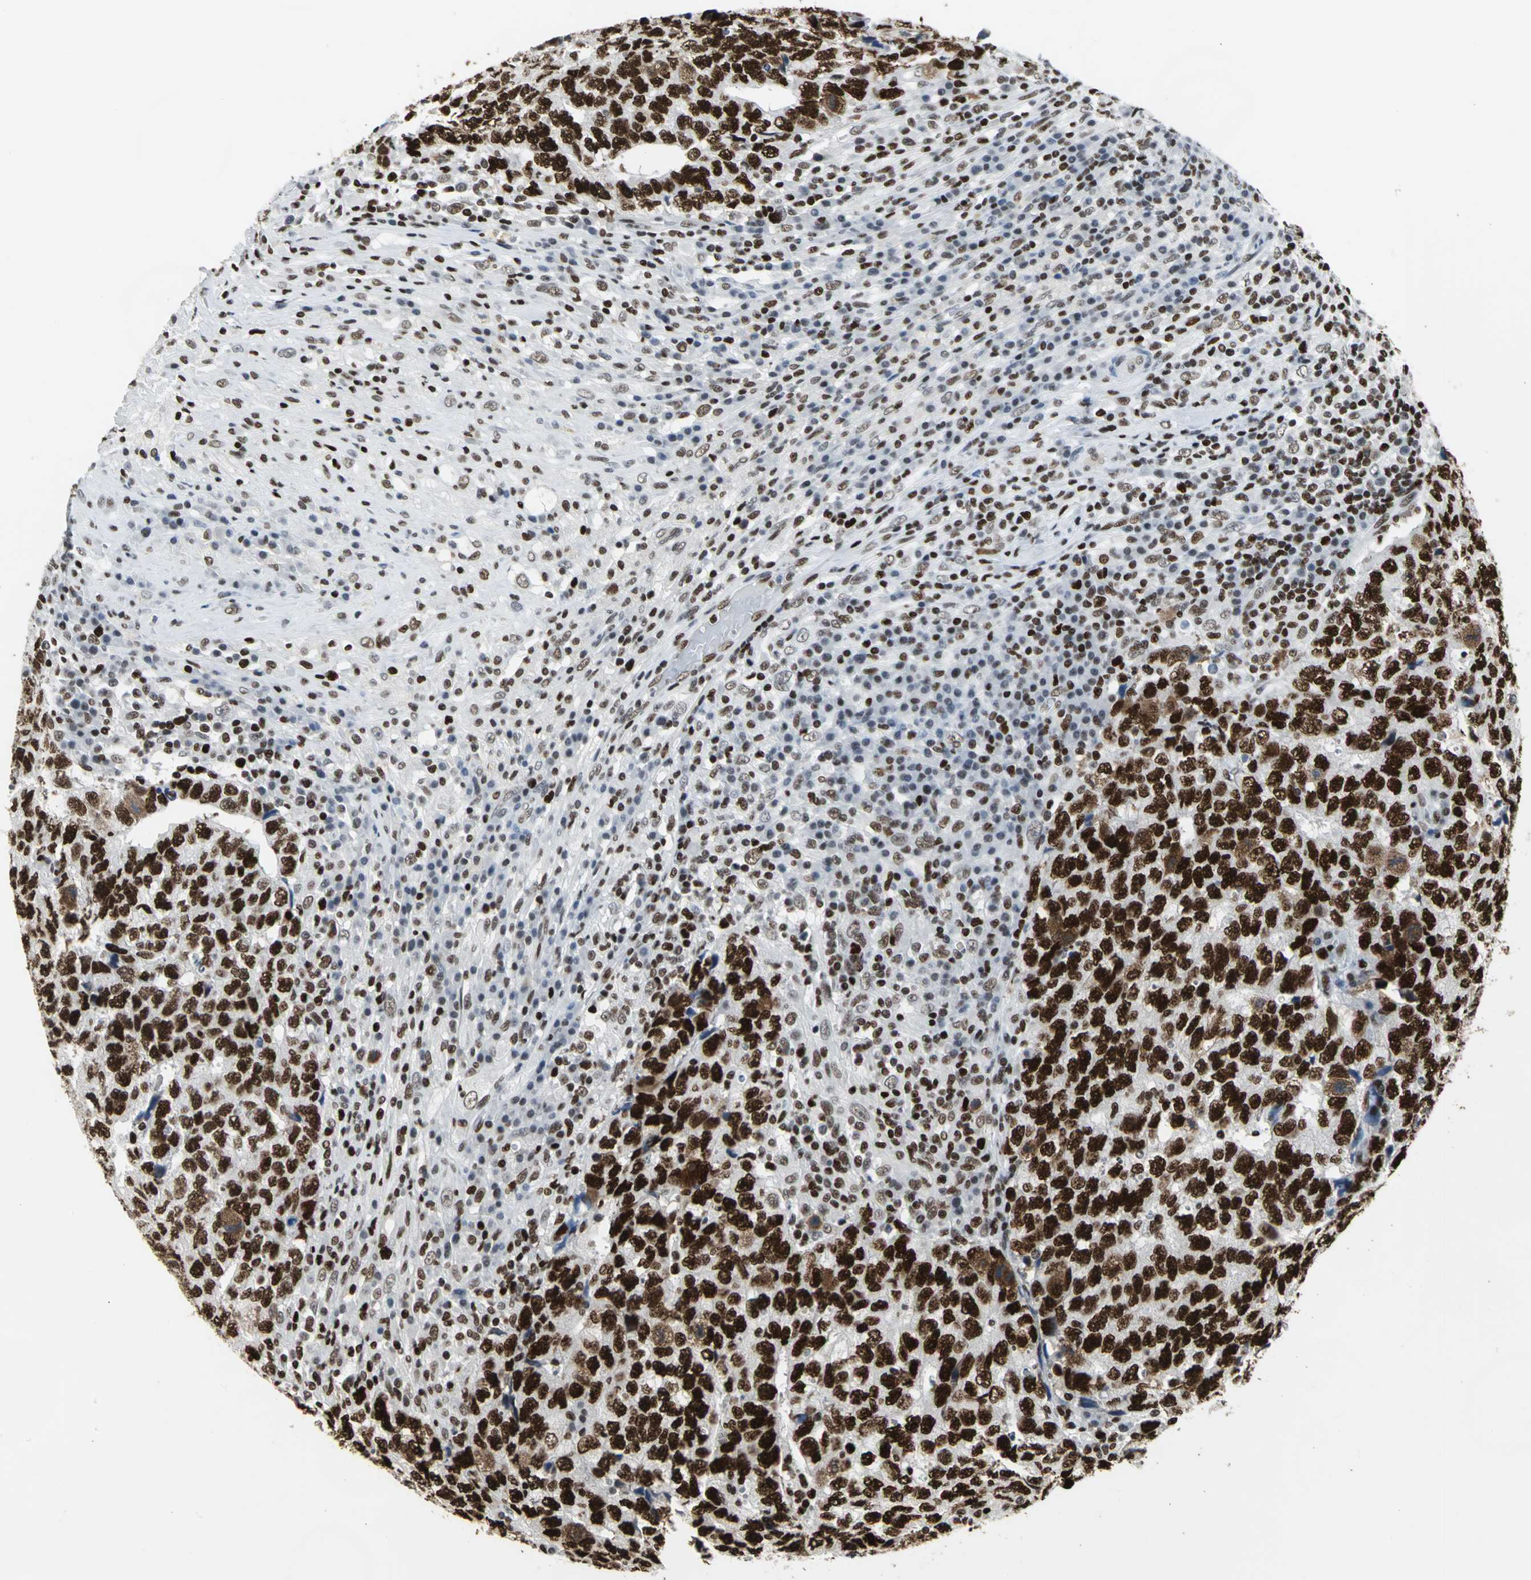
{"staining": {"intensity": "strong", "quantity": ">75%", "location": "nuclear"}, "tissue": "testis cancer", "cell_type": "Tumor cells", "image_type": "cancer", "snomed": [{"axis": "morphology", "description": "Necrosis, NOS"}, {"axis": "morphology", "description": "Carcinoma, Embryonal, NOS"}, {"axis": "topography", "description": "Testis"}], "caption": "This image exhibits IHC staining of testis cancer, with high strong nuclear staining in approximately >75% of tumor cells.", "gene": "HNRNPD", "patient": {"sex": "male", "age": 19}}